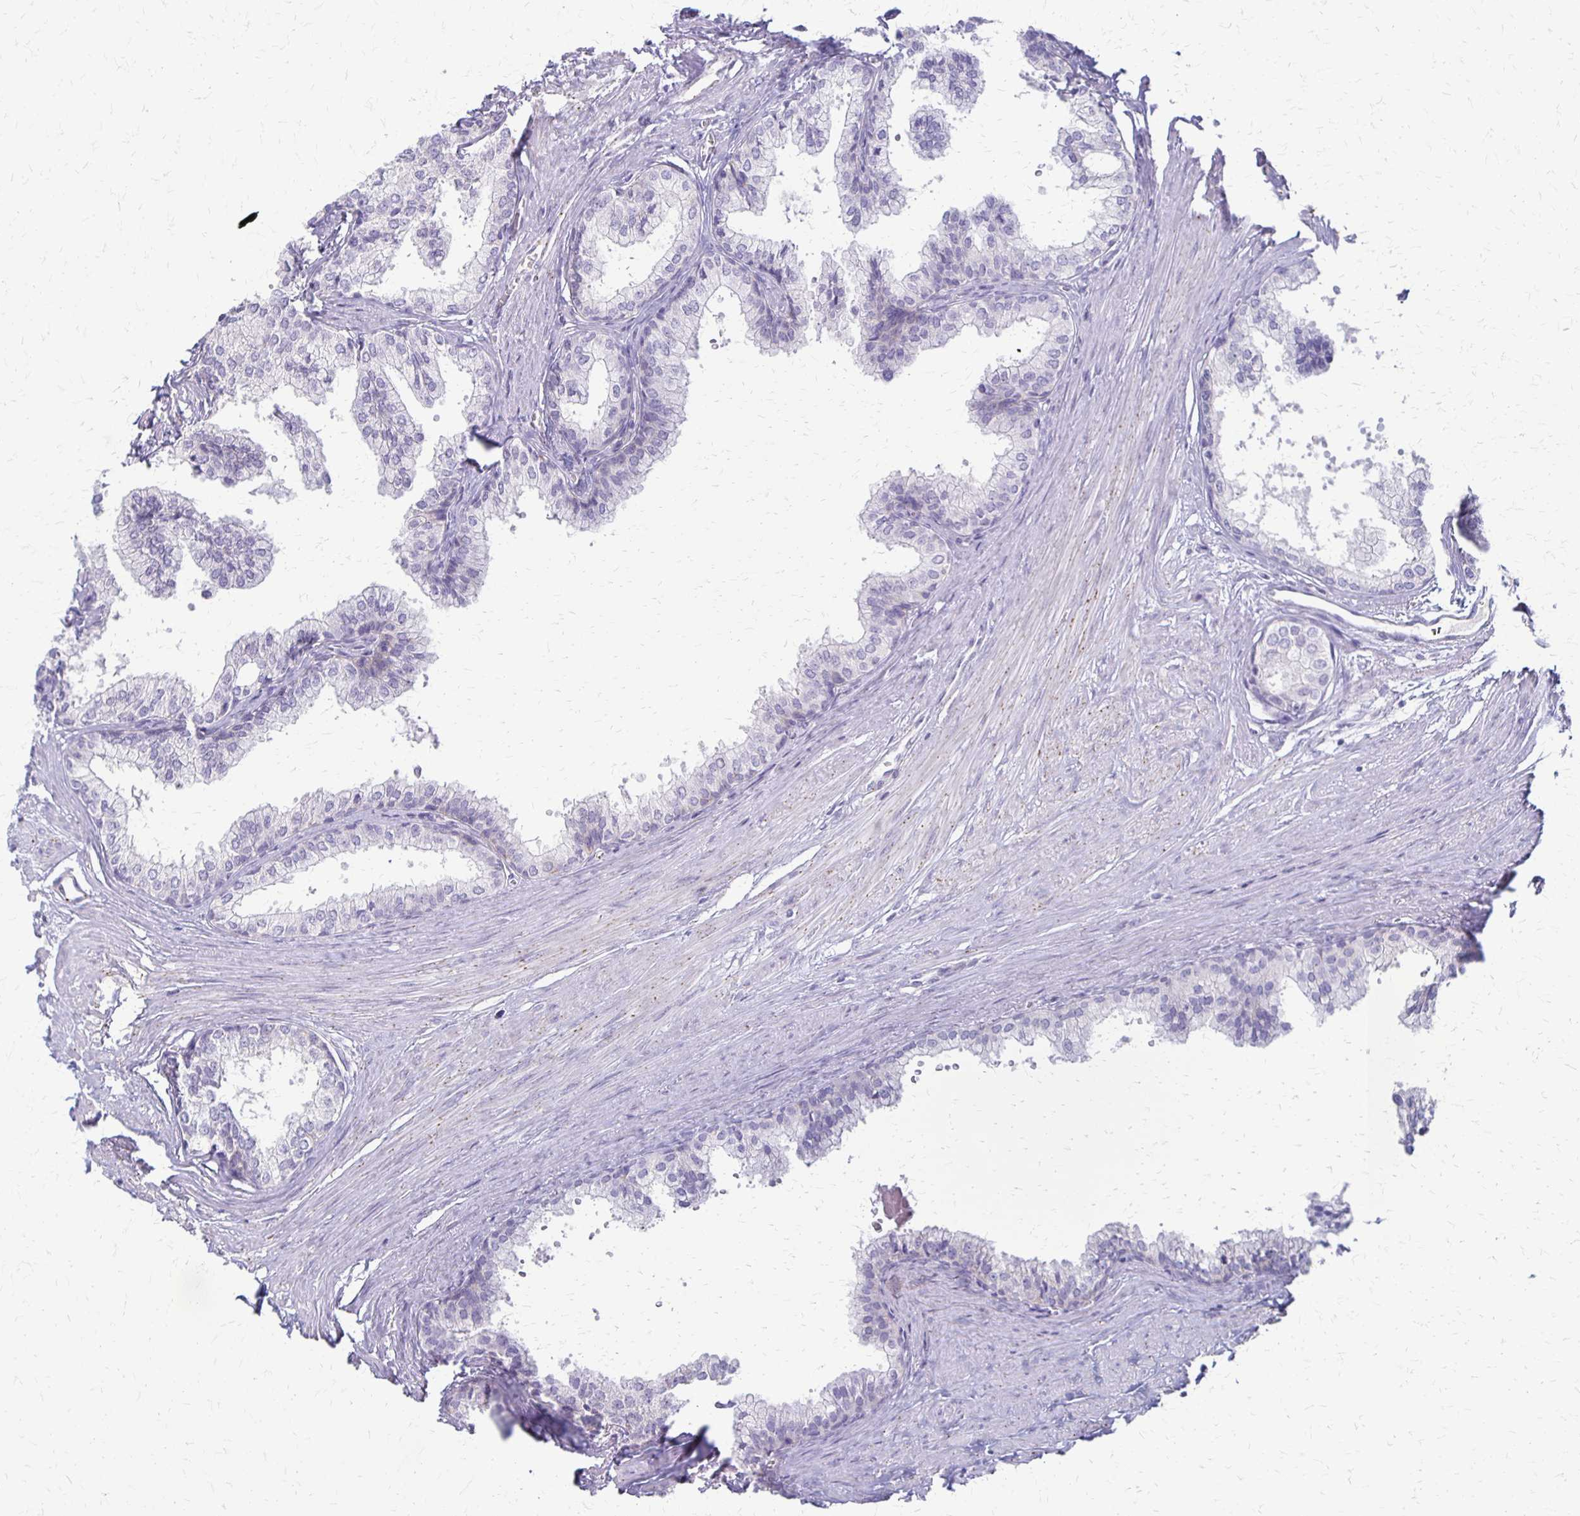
{"staining": {"intensity": "negative", "quantity": "none", "location": "none"}, "tissue": "prostate", "cell_type": "Glandular cells", "image_type": "normal", "snomed": [{"axis": "morphology", "description": "Normal tissue, NOS"}, {"axis": "topography", "description": "Prostate"}, {"axis": "topography", "description": "Peripheral nerve tissue"}], "caption": "High magnification brightfield microscopy of unremarkable prostate stained with DAB (brown) and counterstained with hematoxylin (blue): glandular cells show no significant positivity. (IHC, brightfield microscopy, high magnification).", "gene": "RHOC", "patient": {"sex": "male", "age": 55}}